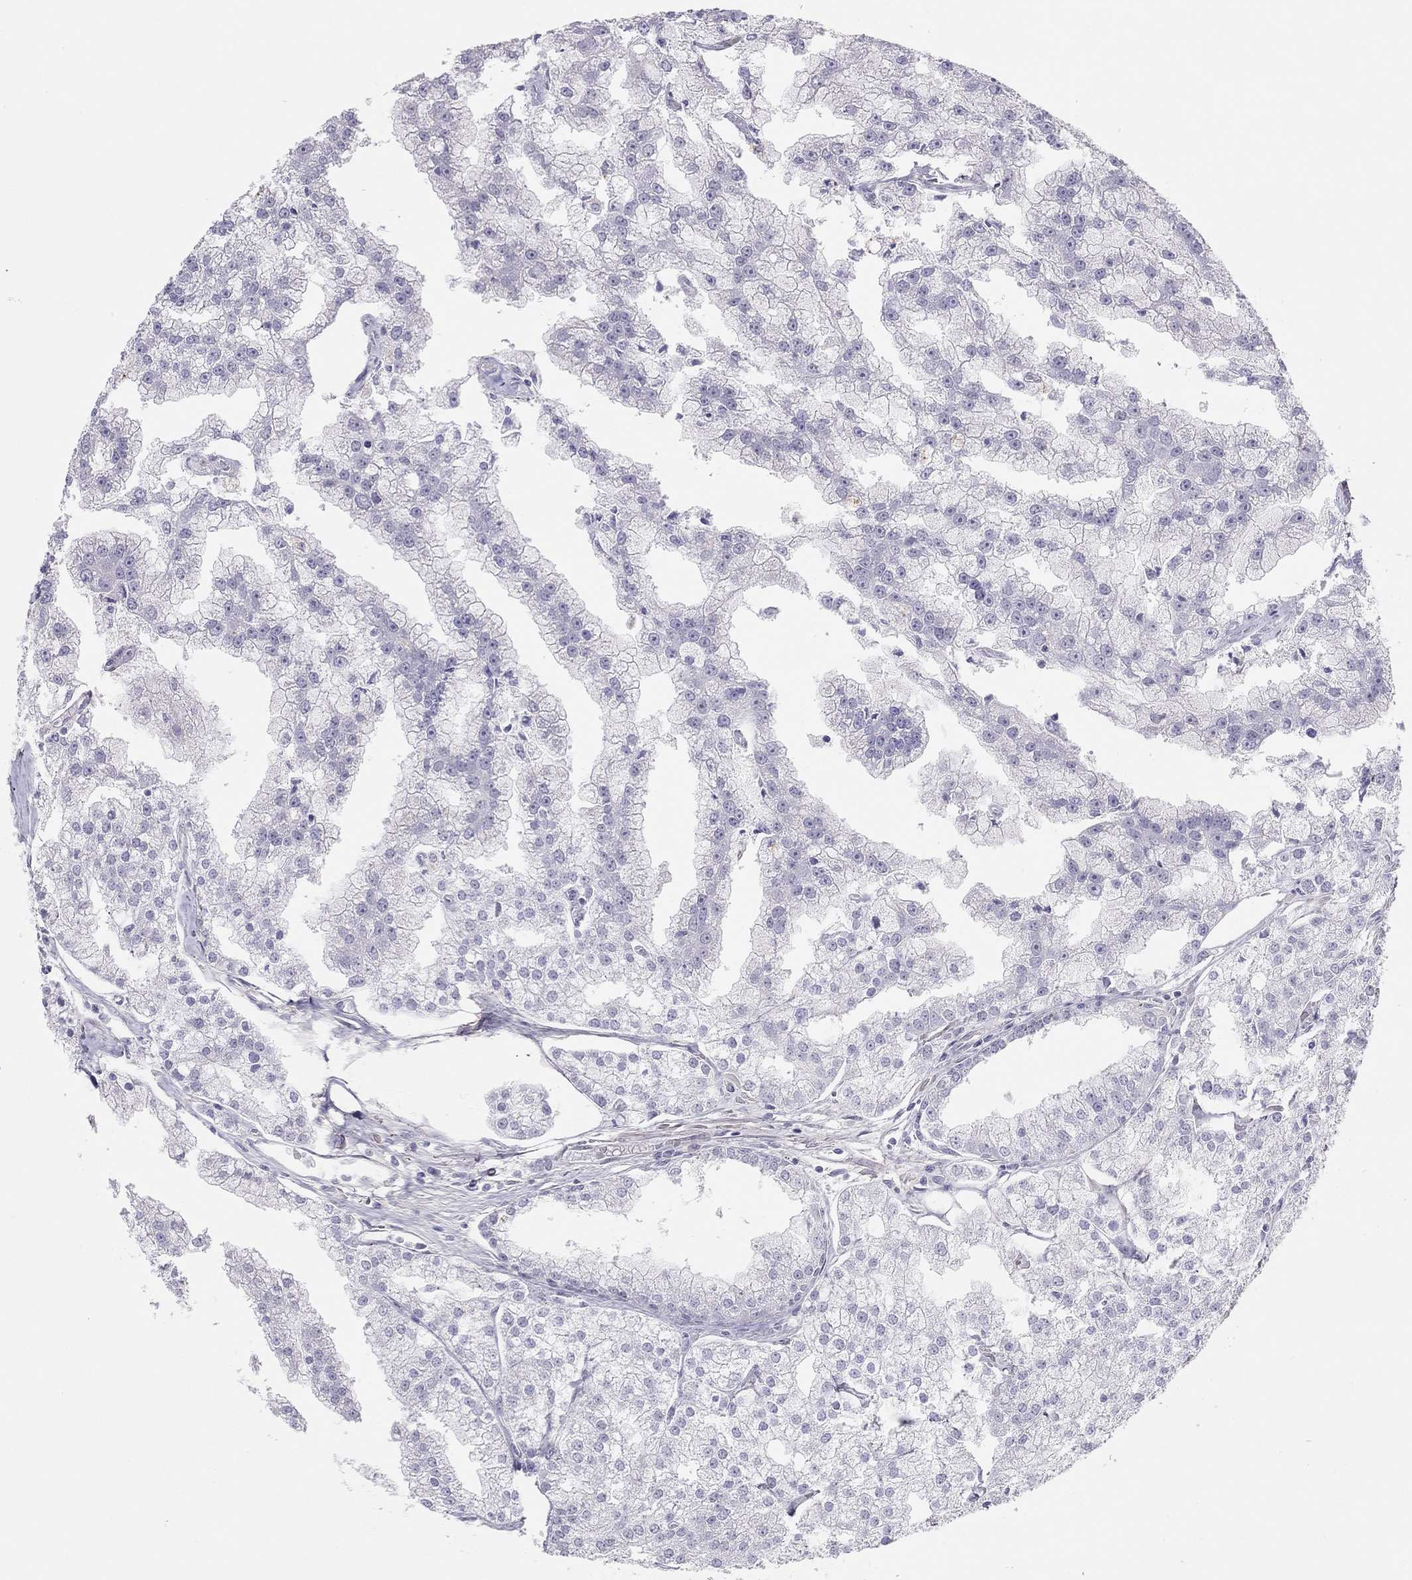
{"staining": {"intensity": "negative", "quantity": "none", "location": "none"}, "tissue": "prostate cancer", "cell_type": "Tumor cells", "image_type": "cancer", "snomed": [{"axis": "morphology", "description": "Adenocarcinoma, NOS"}, {"axis": "topography", "description": "Prostate"}], "caption": "Immunohistochemical staining of prostate cancer exhibits no significant staining in tumor cells.", "gene": "SPATA12", "patient": {"sex": "male", "age": 70}}